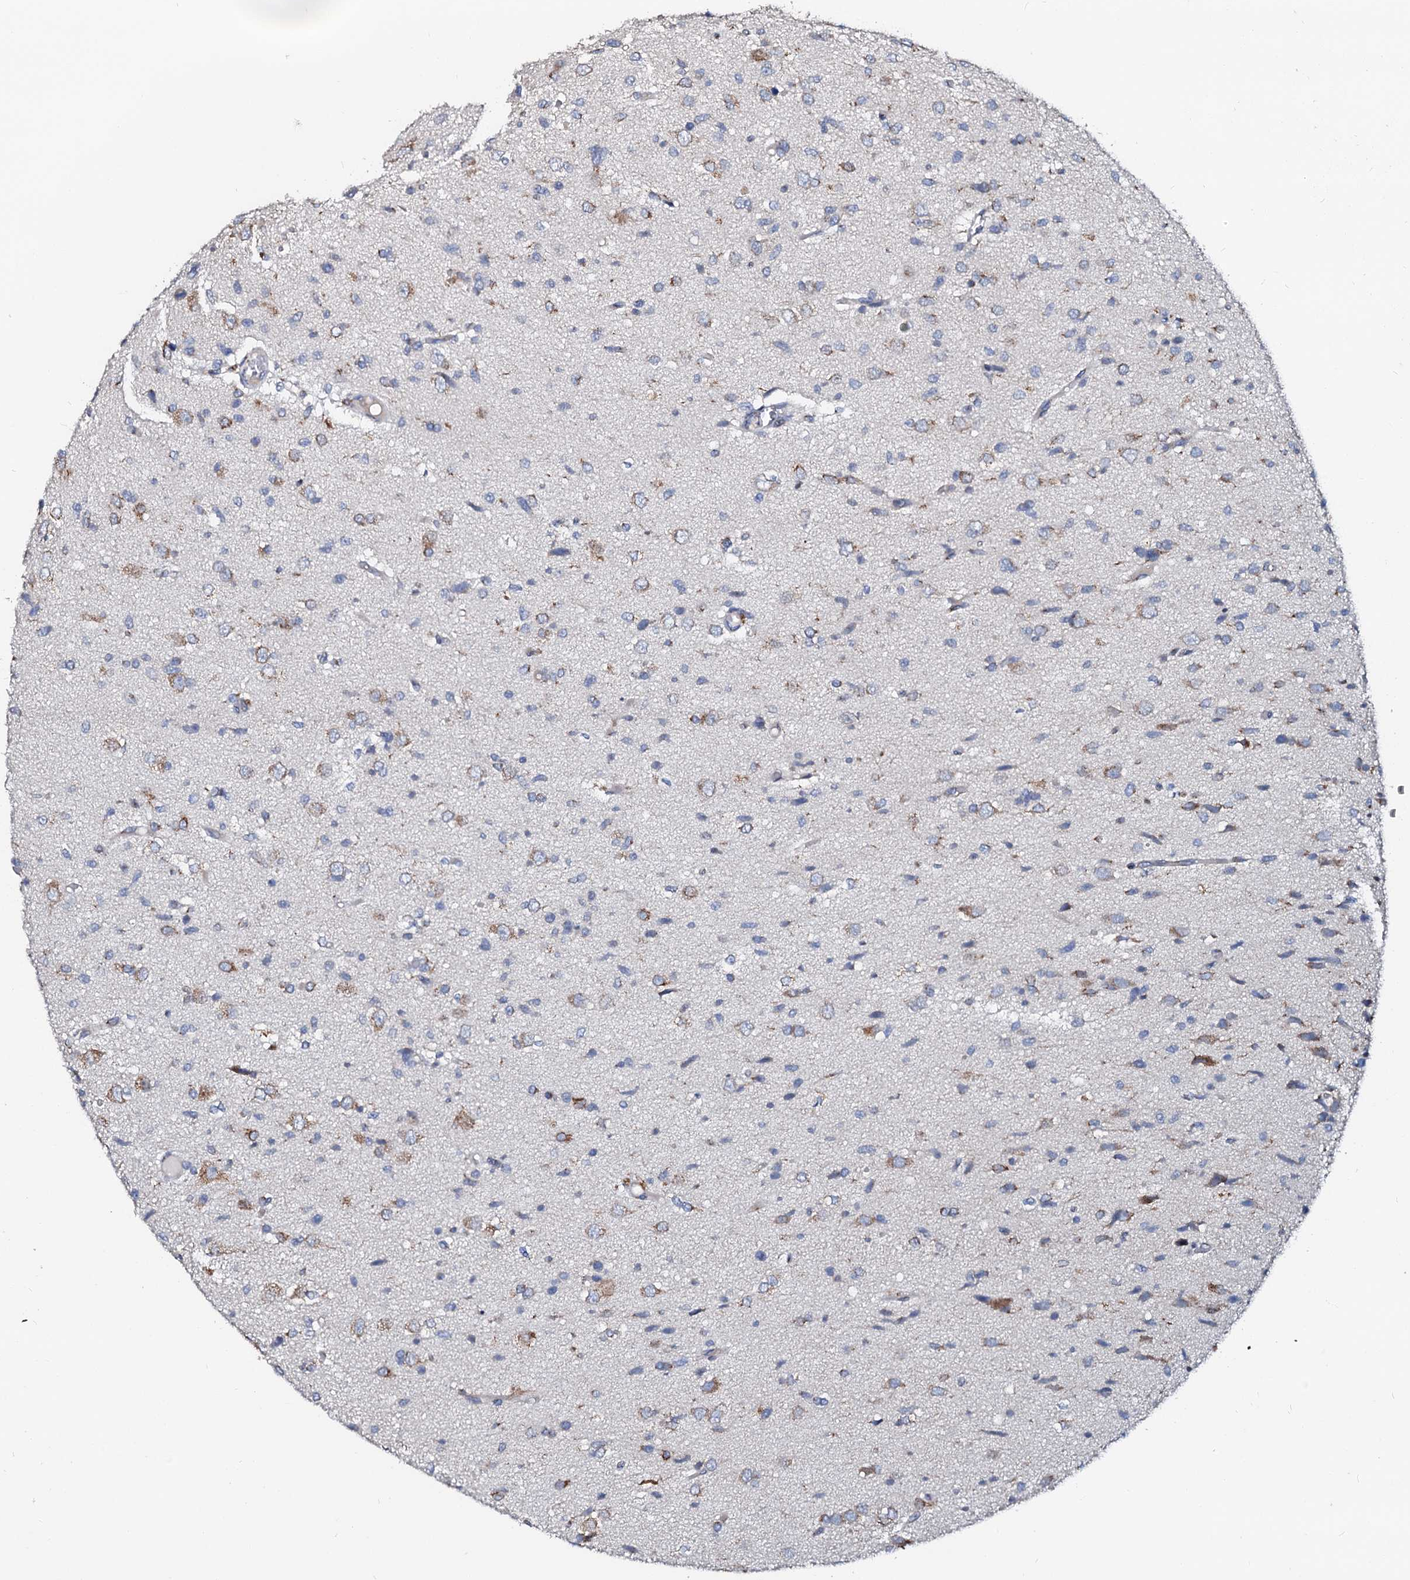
{"staining": {"intensity": "weak", "quantity": "25%-75%", "location": "cytoplasmic/membranous"}, "tissue": "glioma", "cell_type": "Tumor cells", "image_type": "cancer", "snomed": [{"axis": "morphology", "description": "Glioma, malignant, High grade"}, {"axis": "topography", "description": "Brain"}], "caption": "Brown immunohistochemical staining in human malignant glioma (high-grade) displays weak cytoplasmic/membranous expression in about 25%-75% of tumor cells.", "gene": "LMAN1", "patient": {"sex": "female", "age": 59}}